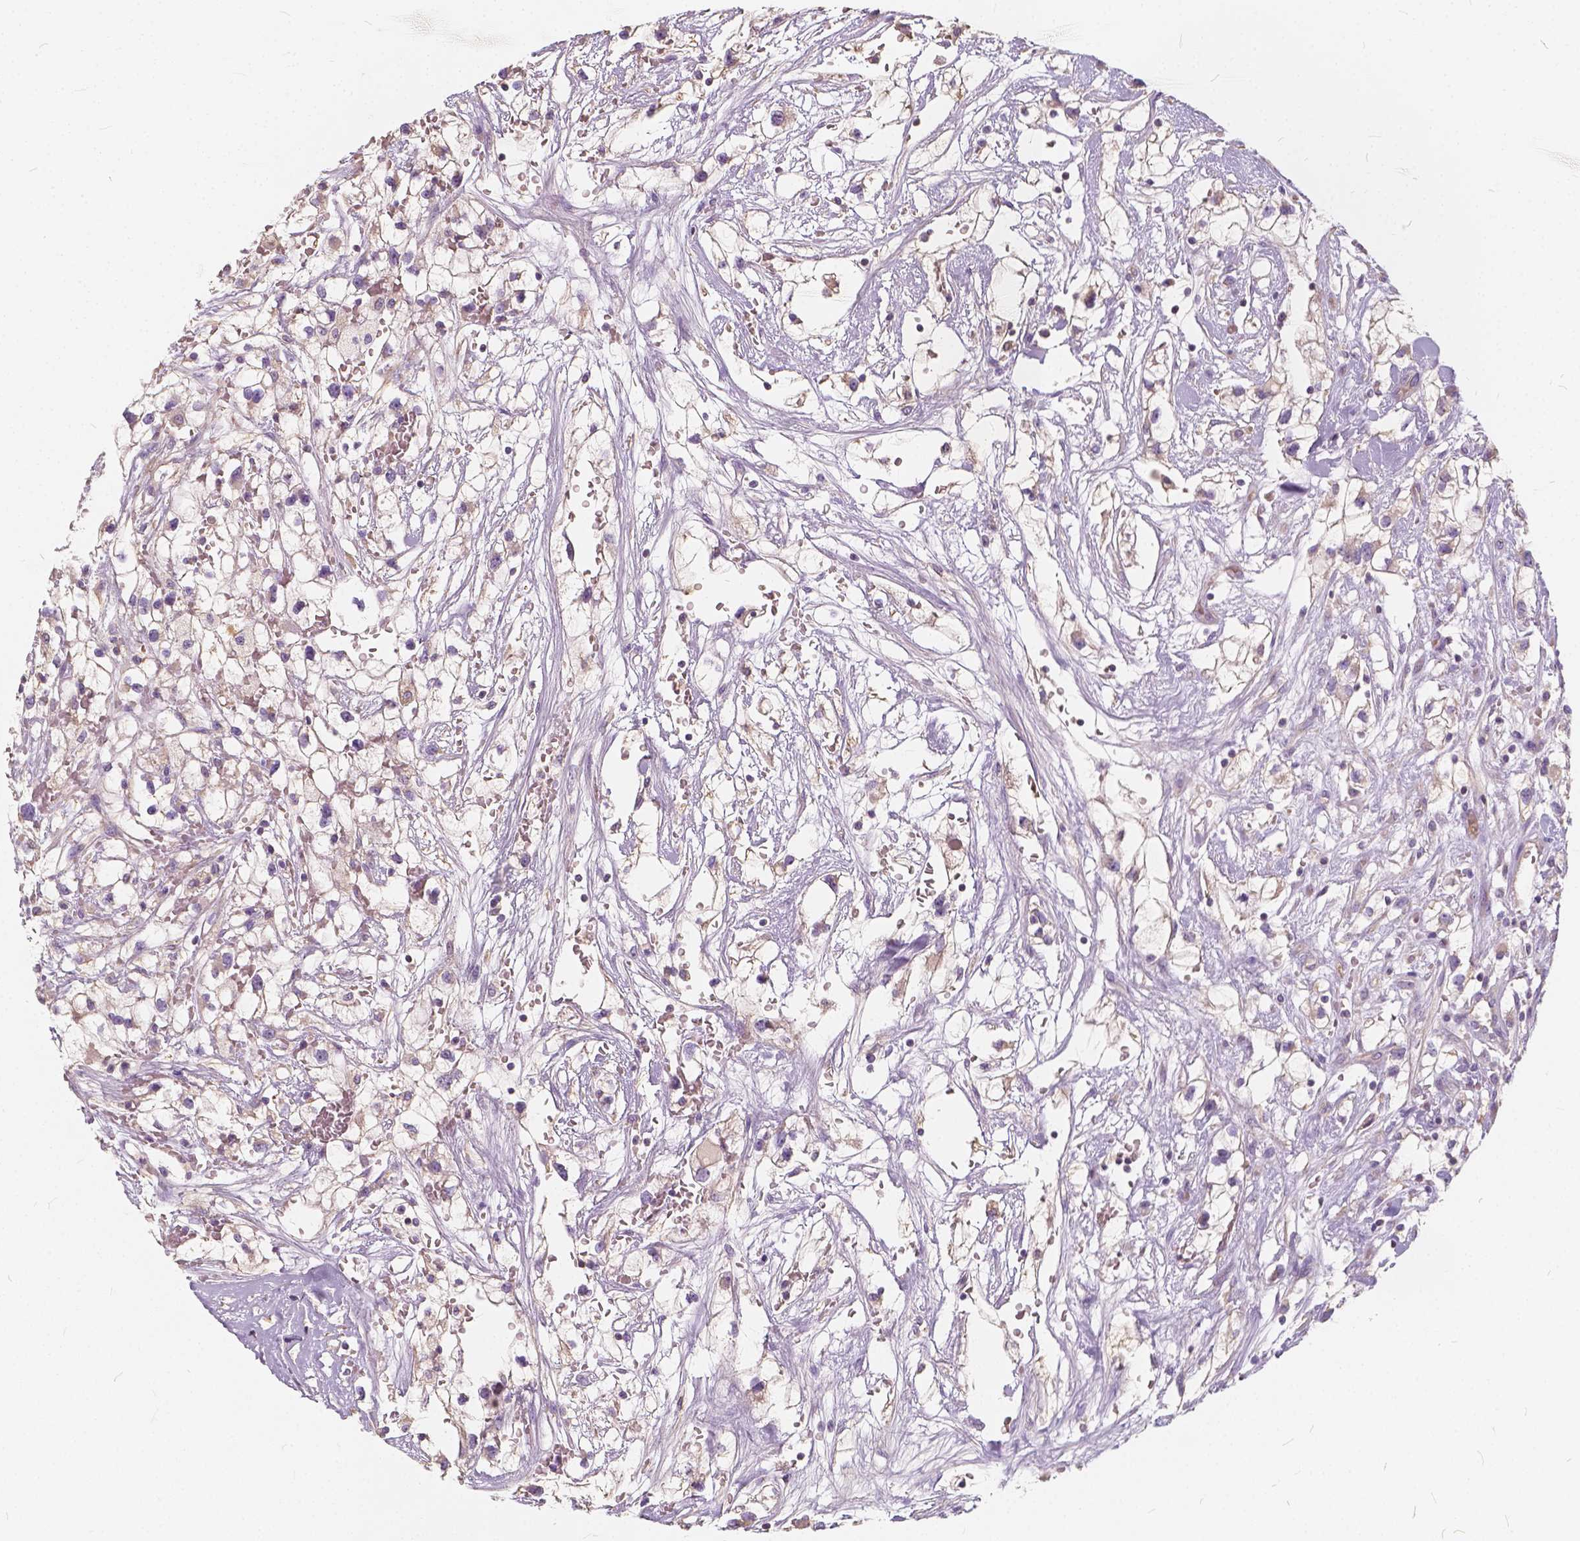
{"staining": {"intensity": "negative", "quantity": "none", "location": "none"}, "tissue": "renal cancer", "cell_type": "Tumor cells", "image_type": "cancer", "snomed": [{"axis": "morphology", "description": "Adenocarcinoma, NOS"}, {"axis": "topography", "description": "Kidney"}], "caption": "Tumor cells are negative for protein expression in human adenocarcinoma (renal).", "gene": "KIAA0513", "patient": {"sex": "male", "age": 59}}